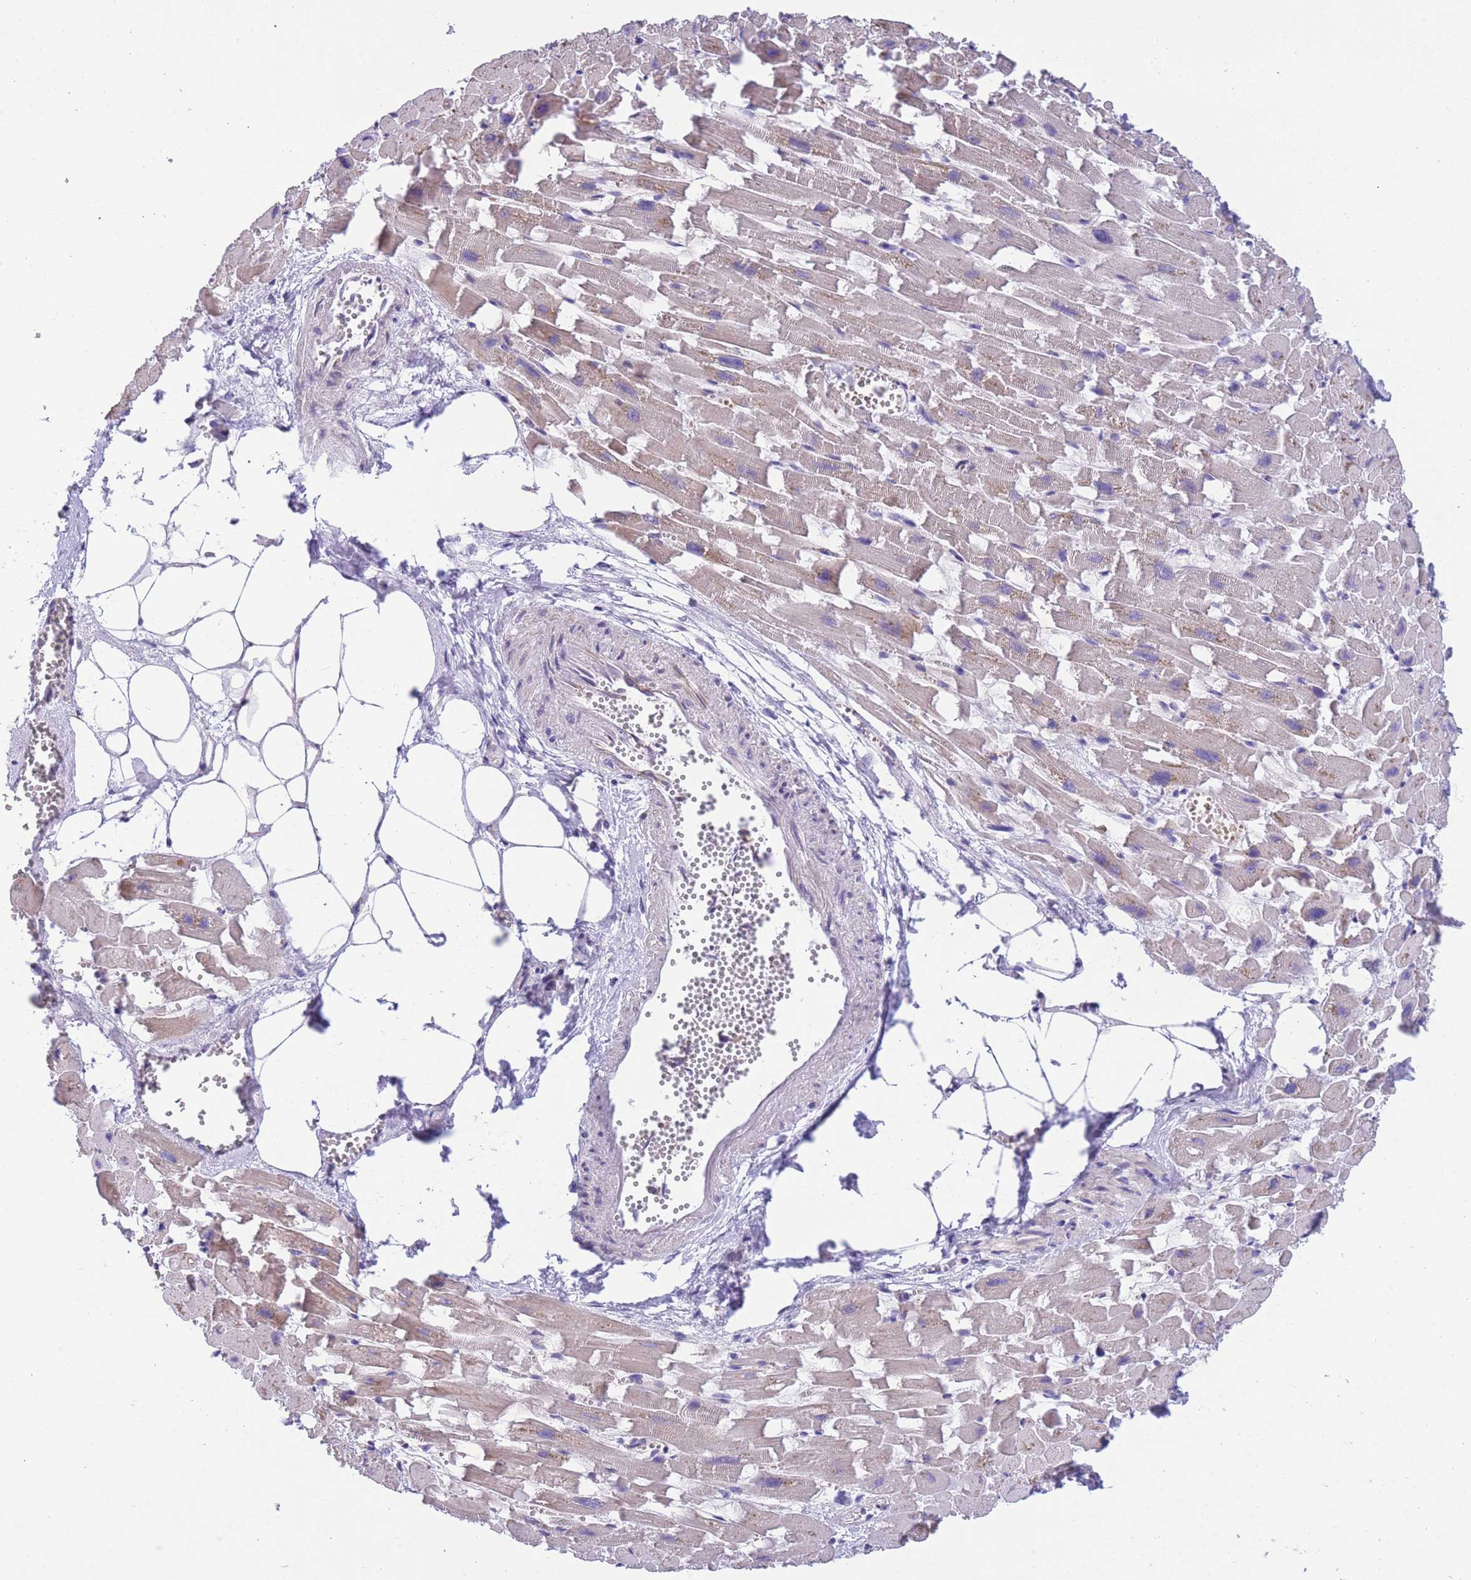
{"staining": {"intensity": "weak", "quantity": ">75%", "location": "cytoplasmic/membranous"}, "tissue": "heart muscle", "cell_type": "Cardiomyocytes", "image_type": "normal", "snomed": [{"axis": "morphology", "description": "Normal tissue, NOS"}, {"axis": "topography", "description": "Heart"}], "caption": "Immunohistochemical staining of benign heart muscle shows weak cytoplasmic/membranous protein expression in approximately >75% of cardiomyocytes.", "gene": "WWOX", "patient": {"sex": "female", "age": 64}}